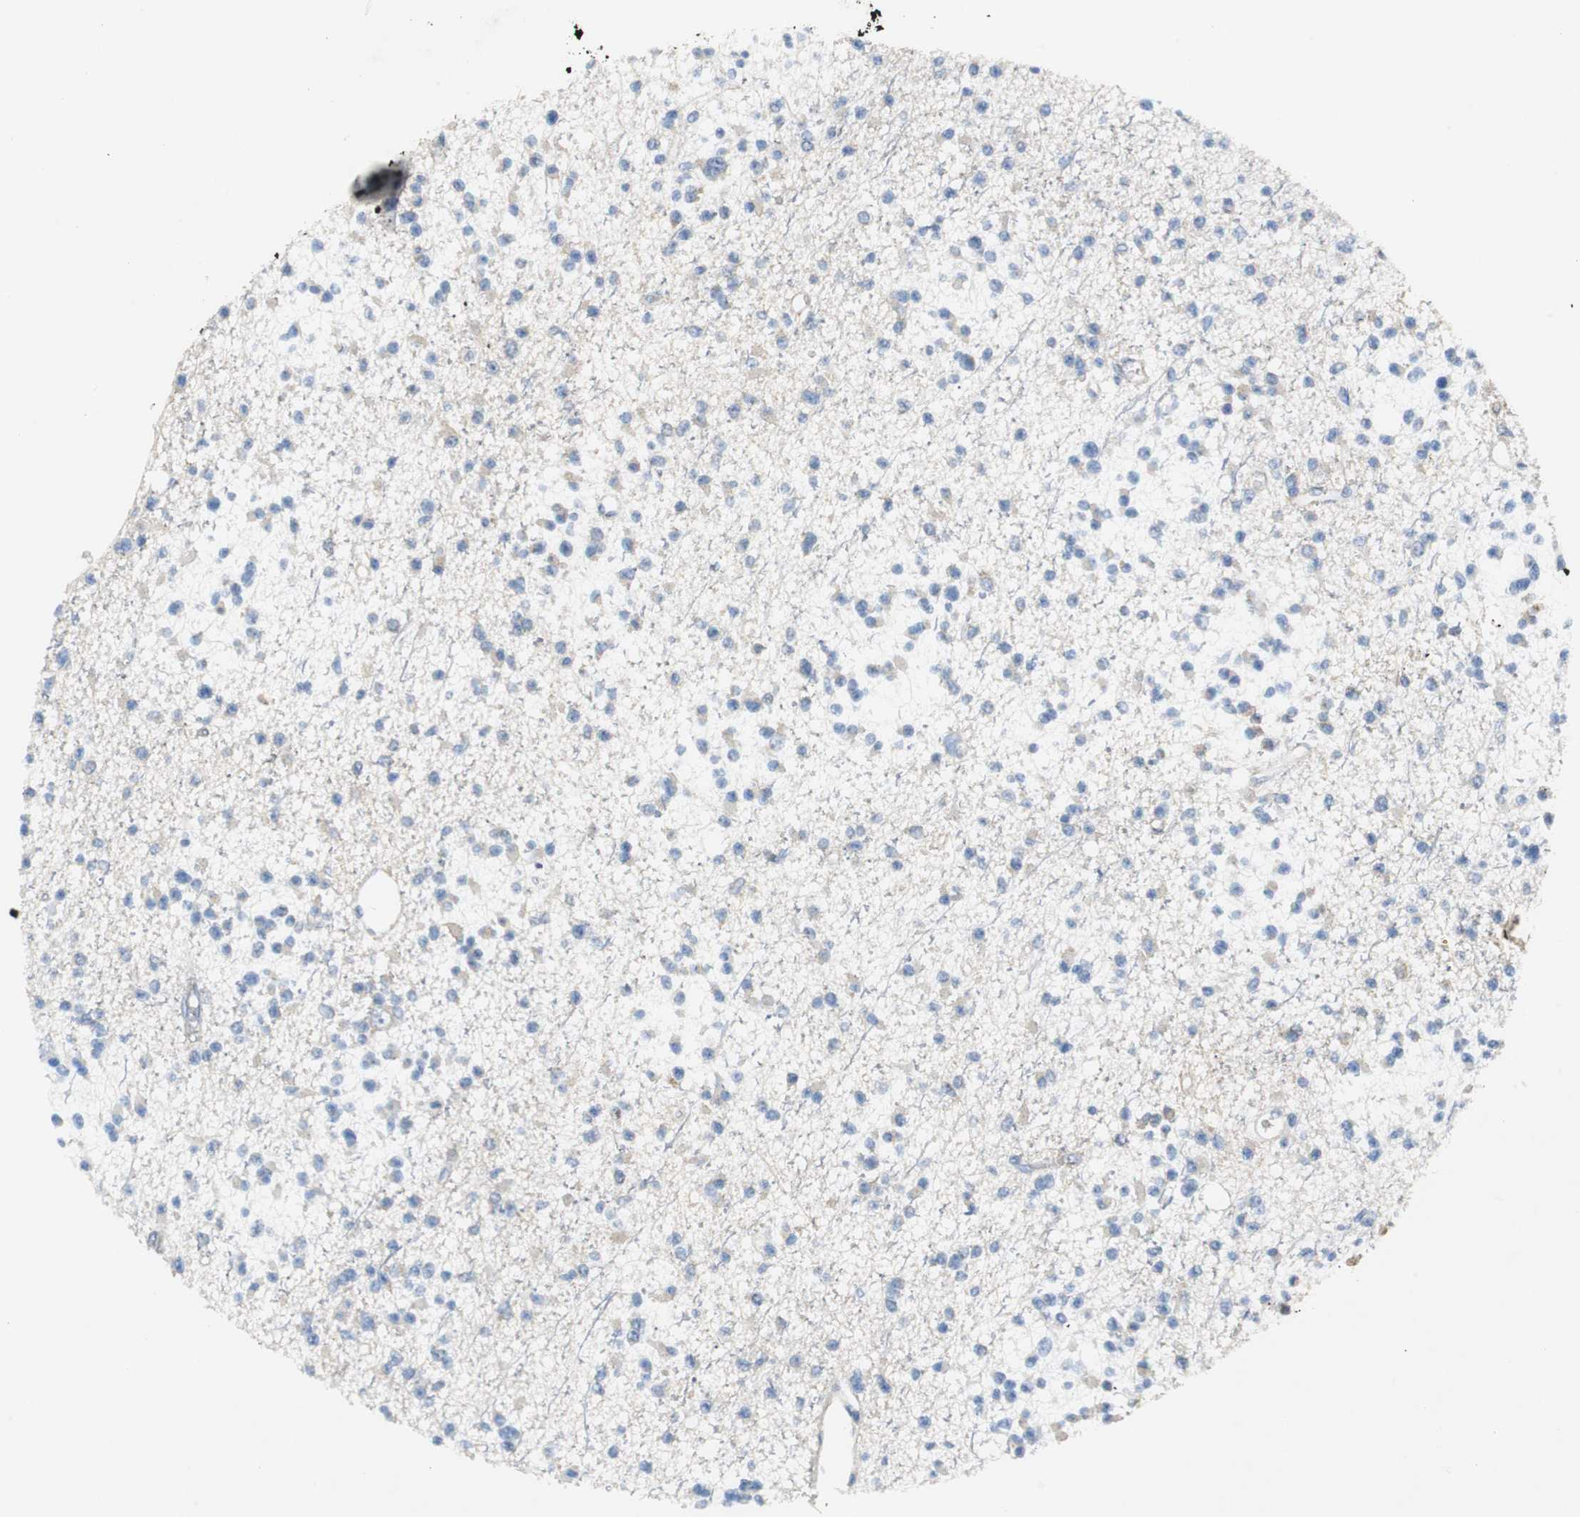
{"staining": {"intensity": "negative", "quantity": "none", "location": "none"}, "tissue": "glioma", "cell_type": "Tumor cells", "image_type": "cancer", "snomed": [{"axis": "morphology", "description": "Glioma, malignant, Low grade"}, {"axis": "topography", "description": "Brain"}], "caption": "Human malignant low-grade glioma stained for a protein using immunohistochemistry (IHC) demonstrates no expression in tumor cells.", "gene": "VBP1", "patient": {"sex": "female", "age": 22}}